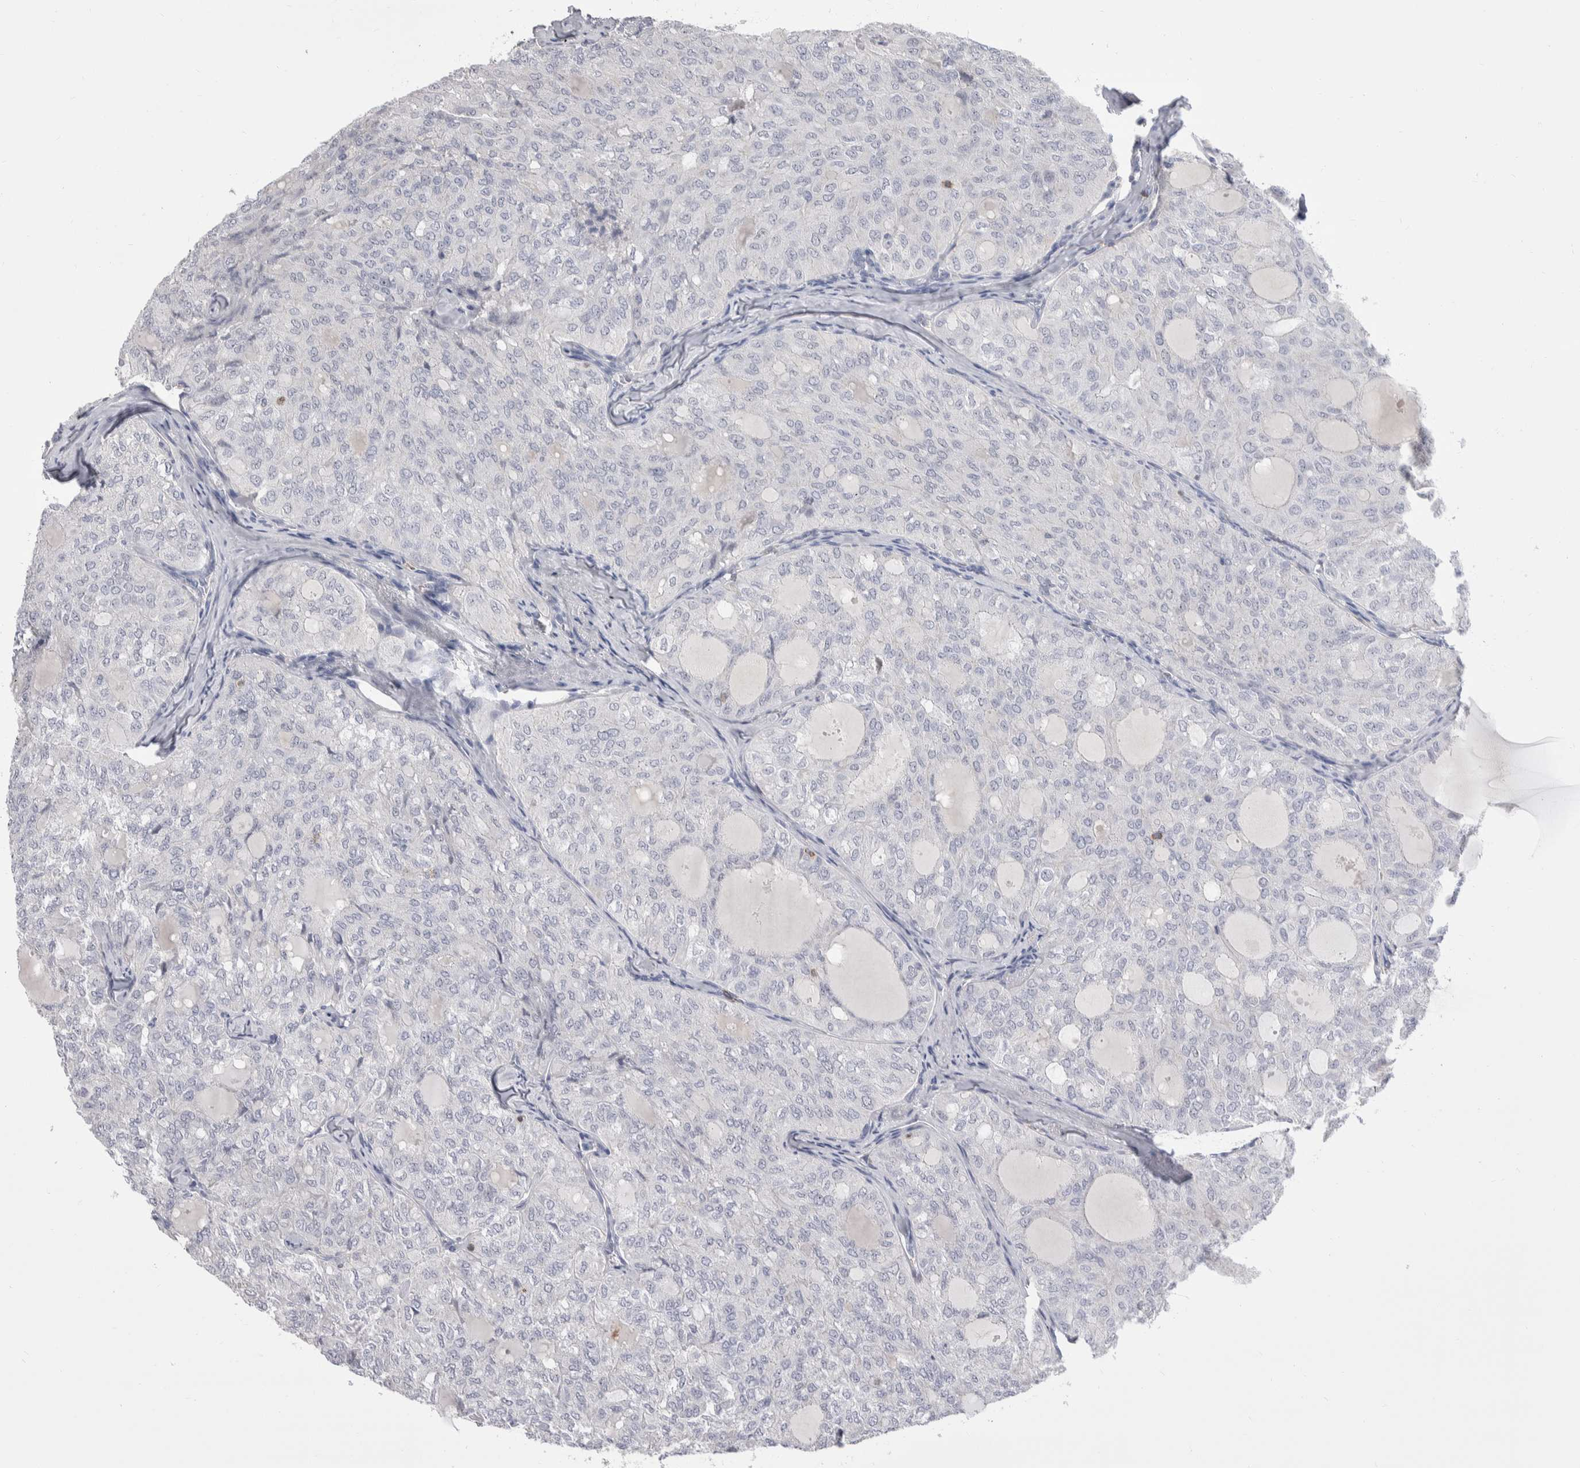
{"staining": {"intensity": "negative", "quantity": "none", "location": "none"}, "tissue": "thyroid cancer", "cell_type": "Tumor cells", "image_type": "cancer", "snomed": [{"axis": "morphology", "description": "Follicular adenoma carcinoma, NOS"}, {"axis": "topography", "description": "Thyroid gland"}], "caption": "Human thyroid cancer (follicular adenoma carcinoma) stained for a protein using IHC demonstrates no positivity in tumor cells.", "gene": "CEP295NL", "patient": {"sex": "male", "age": 75}}